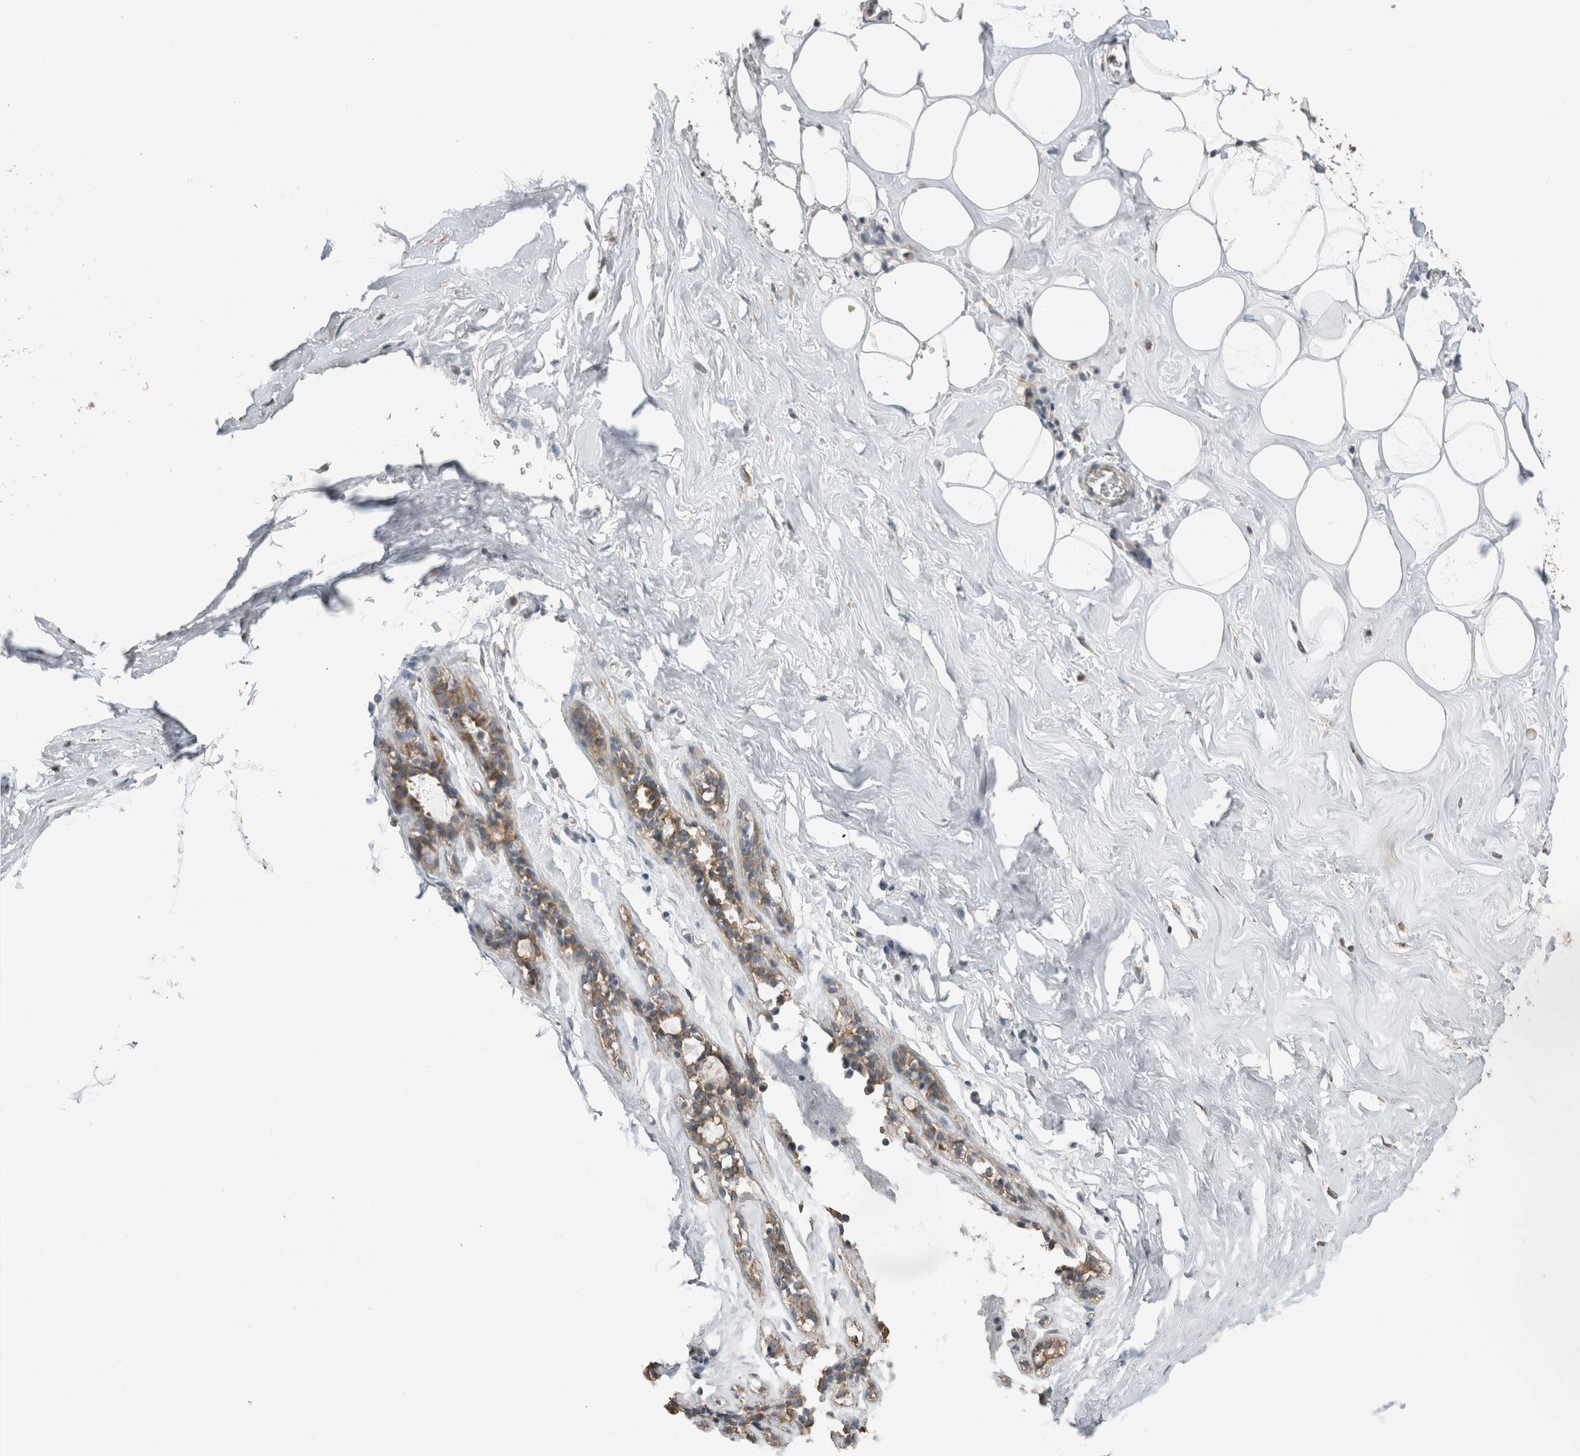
{"staining": {"intensity": "negative", "quantity": "none", "location": "none"}, "tissue": "adipose tissue", "cell_type": "Adipocytes", "image_type": "normal", "snomed": [{"axis": "morphology", "description": "Normal tissue, NOS"}, {"axis": "morphology", "description": "Fibrosis, NOS"}, {"axis": "topography", "description": "Breast"}, {"axis": "topography", "description": "Adipose tissue"}], "caption": "Immunohistochemistry (IHC) micrograph of benign adipose tissue: adipose tissue stained with DAB (3,3'-diaminobenzidine) demonstrates no significant protein staining in adipocytes.", "gene": "ACVR2B", "patient": {"sex": "female", "age": 39}}